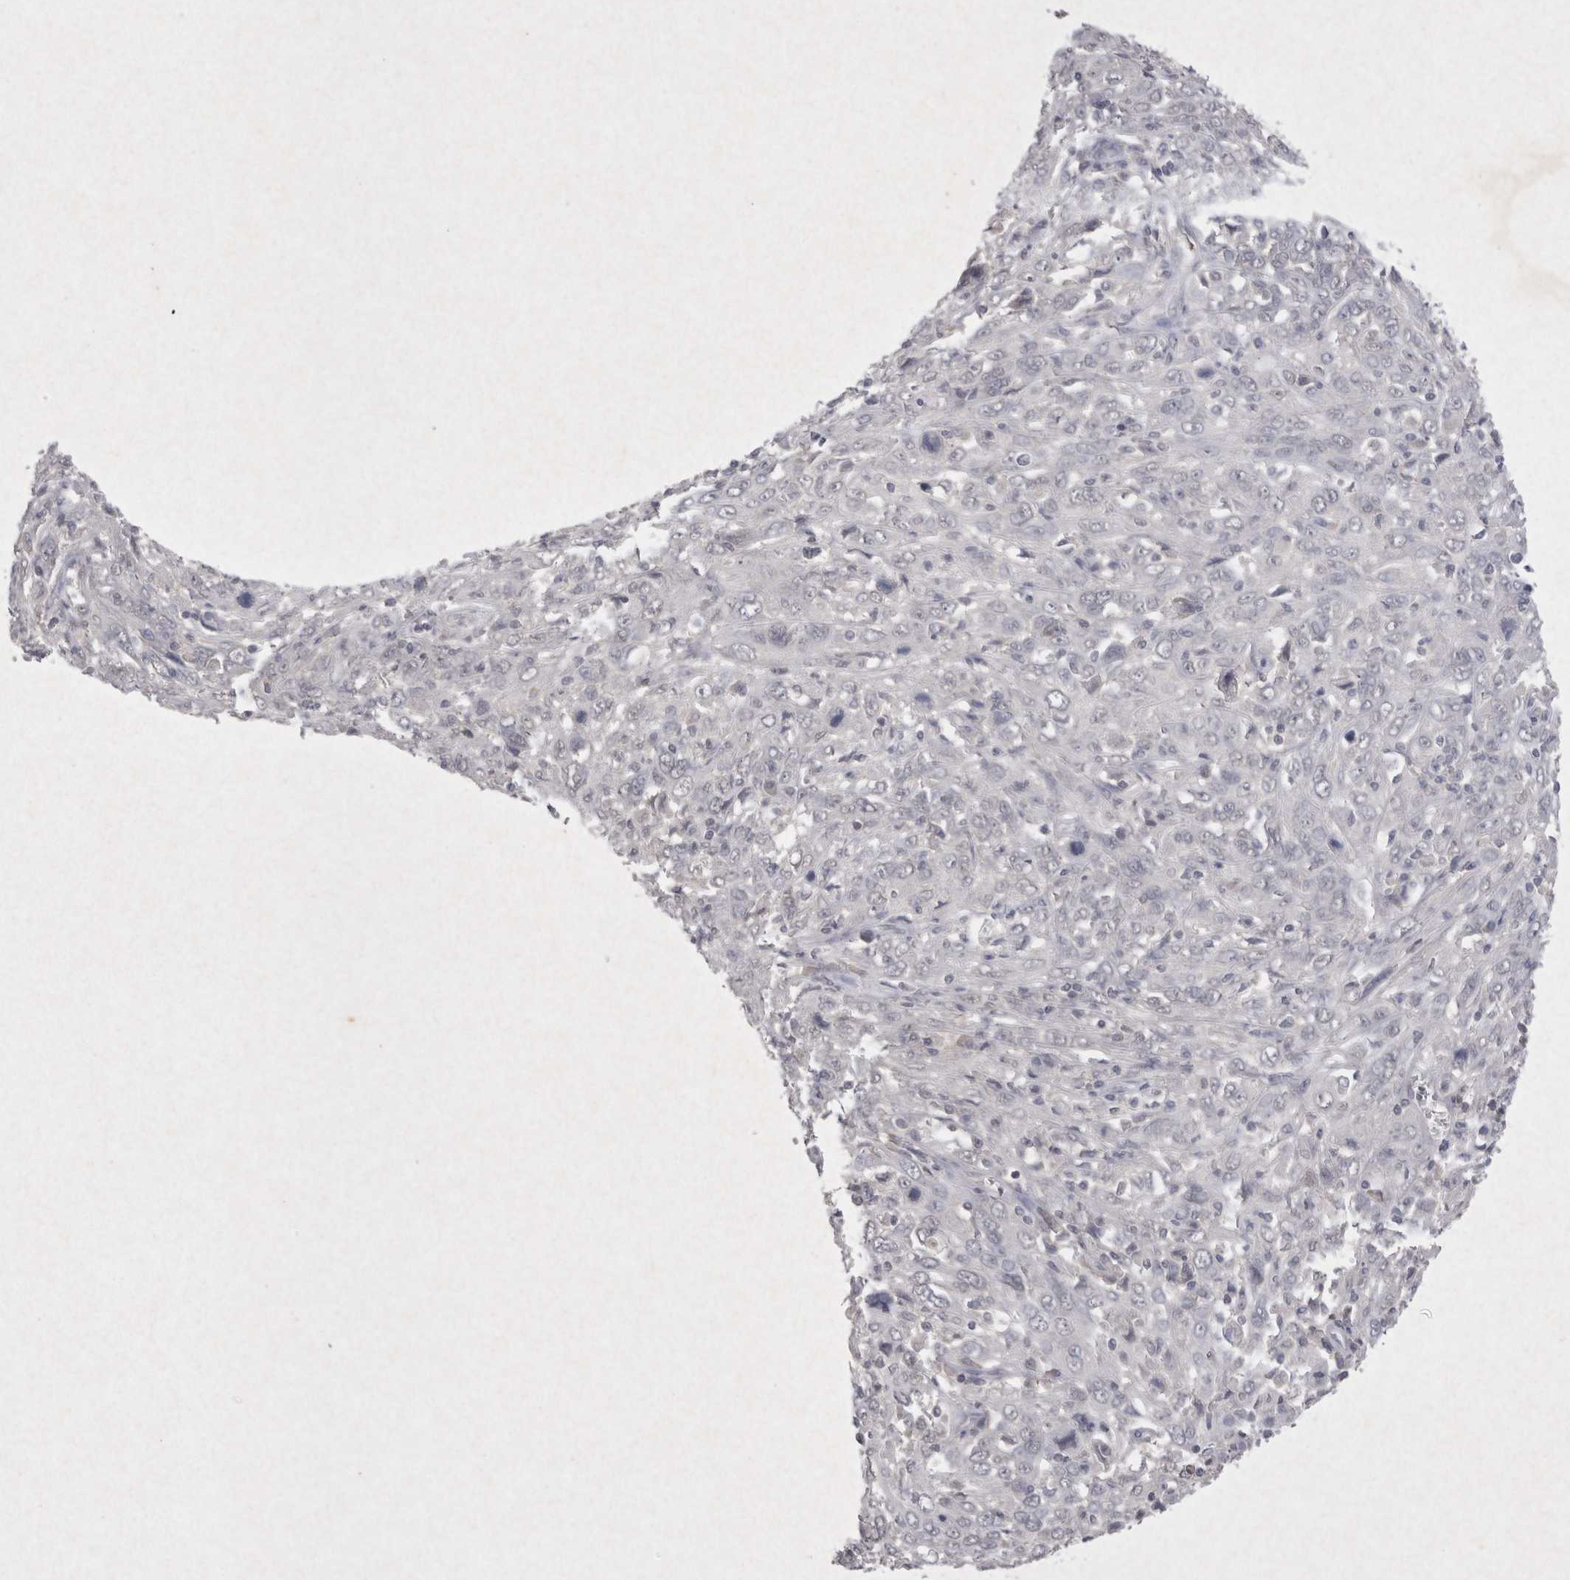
{"staining": {"intensity": "negative", "quantity": "none", "location": "none"}, "tissue": "cervical cancer", "cell_type": "Tumor cells", "image_type": "cancer", "snomed": [{"axis": "morphology", "description": "Squamous cell carcinoma, NOS"}, {"axis": "topography", "description": "Cervix"}], "caption": "Tumor cells are negative for brown protein staining in cervical squamous cell carcinoma.", "gene": "LYVE1", "patient": {"sex": "female", "age": 46}}